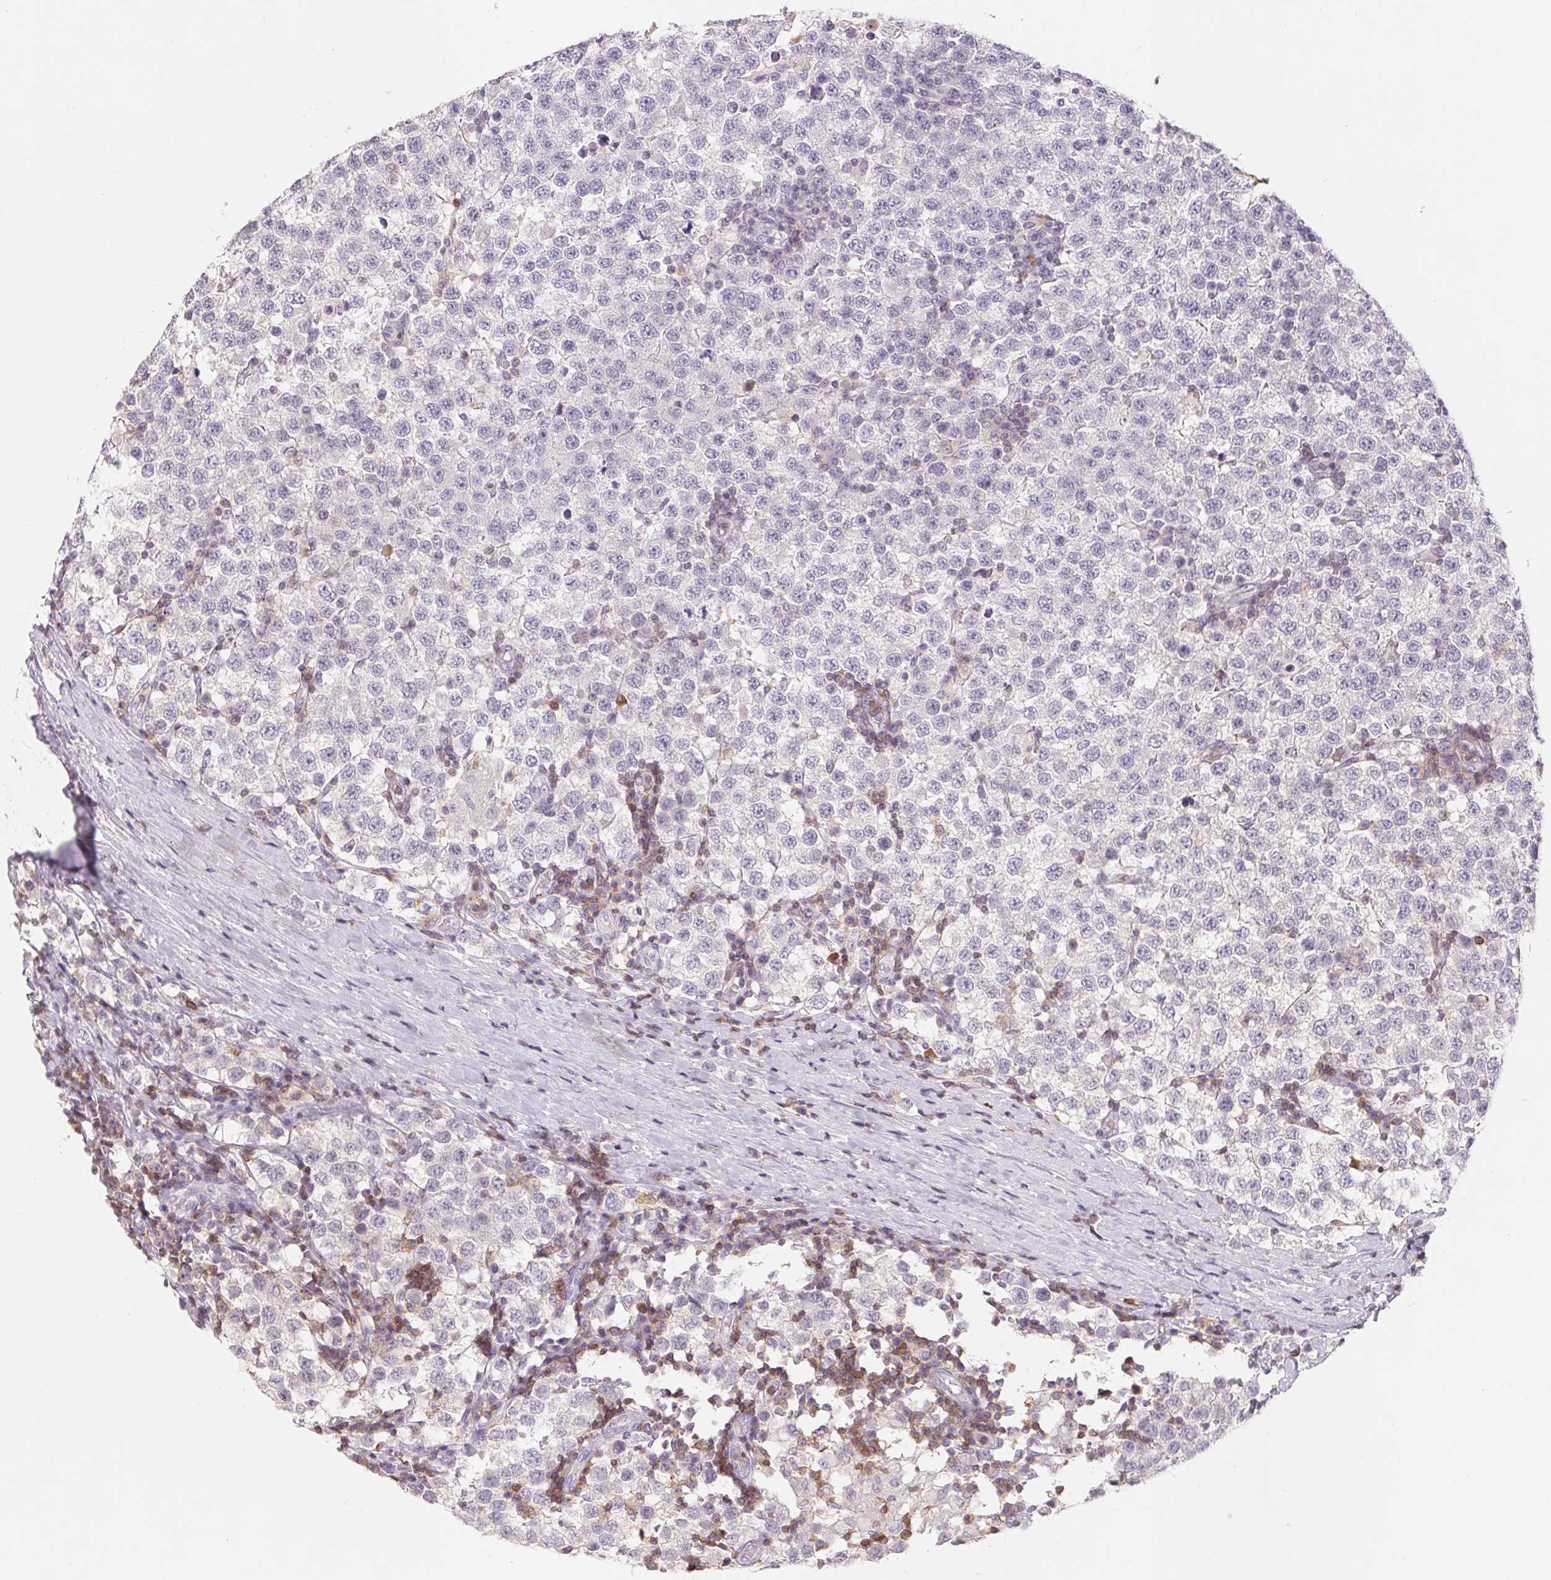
{"staining": {"intensity": "negative", "quantity": "none", "location": "none"}, "tissue": "testis cancer", "cell_type": "Tumor cells", "image_type": "cancer", "snomed": [{"axis": "morphology", "description": "Seminoma, NOS"}, {"axis": "topography", "description": "Testis"}], "caption": "This is an immunohistochemistry histopathology image of testis cancer (seminoma). There is no positivity in tumor cells.", "gene": "KIF26A", "patient": {"sex": "male", "age": 34}}